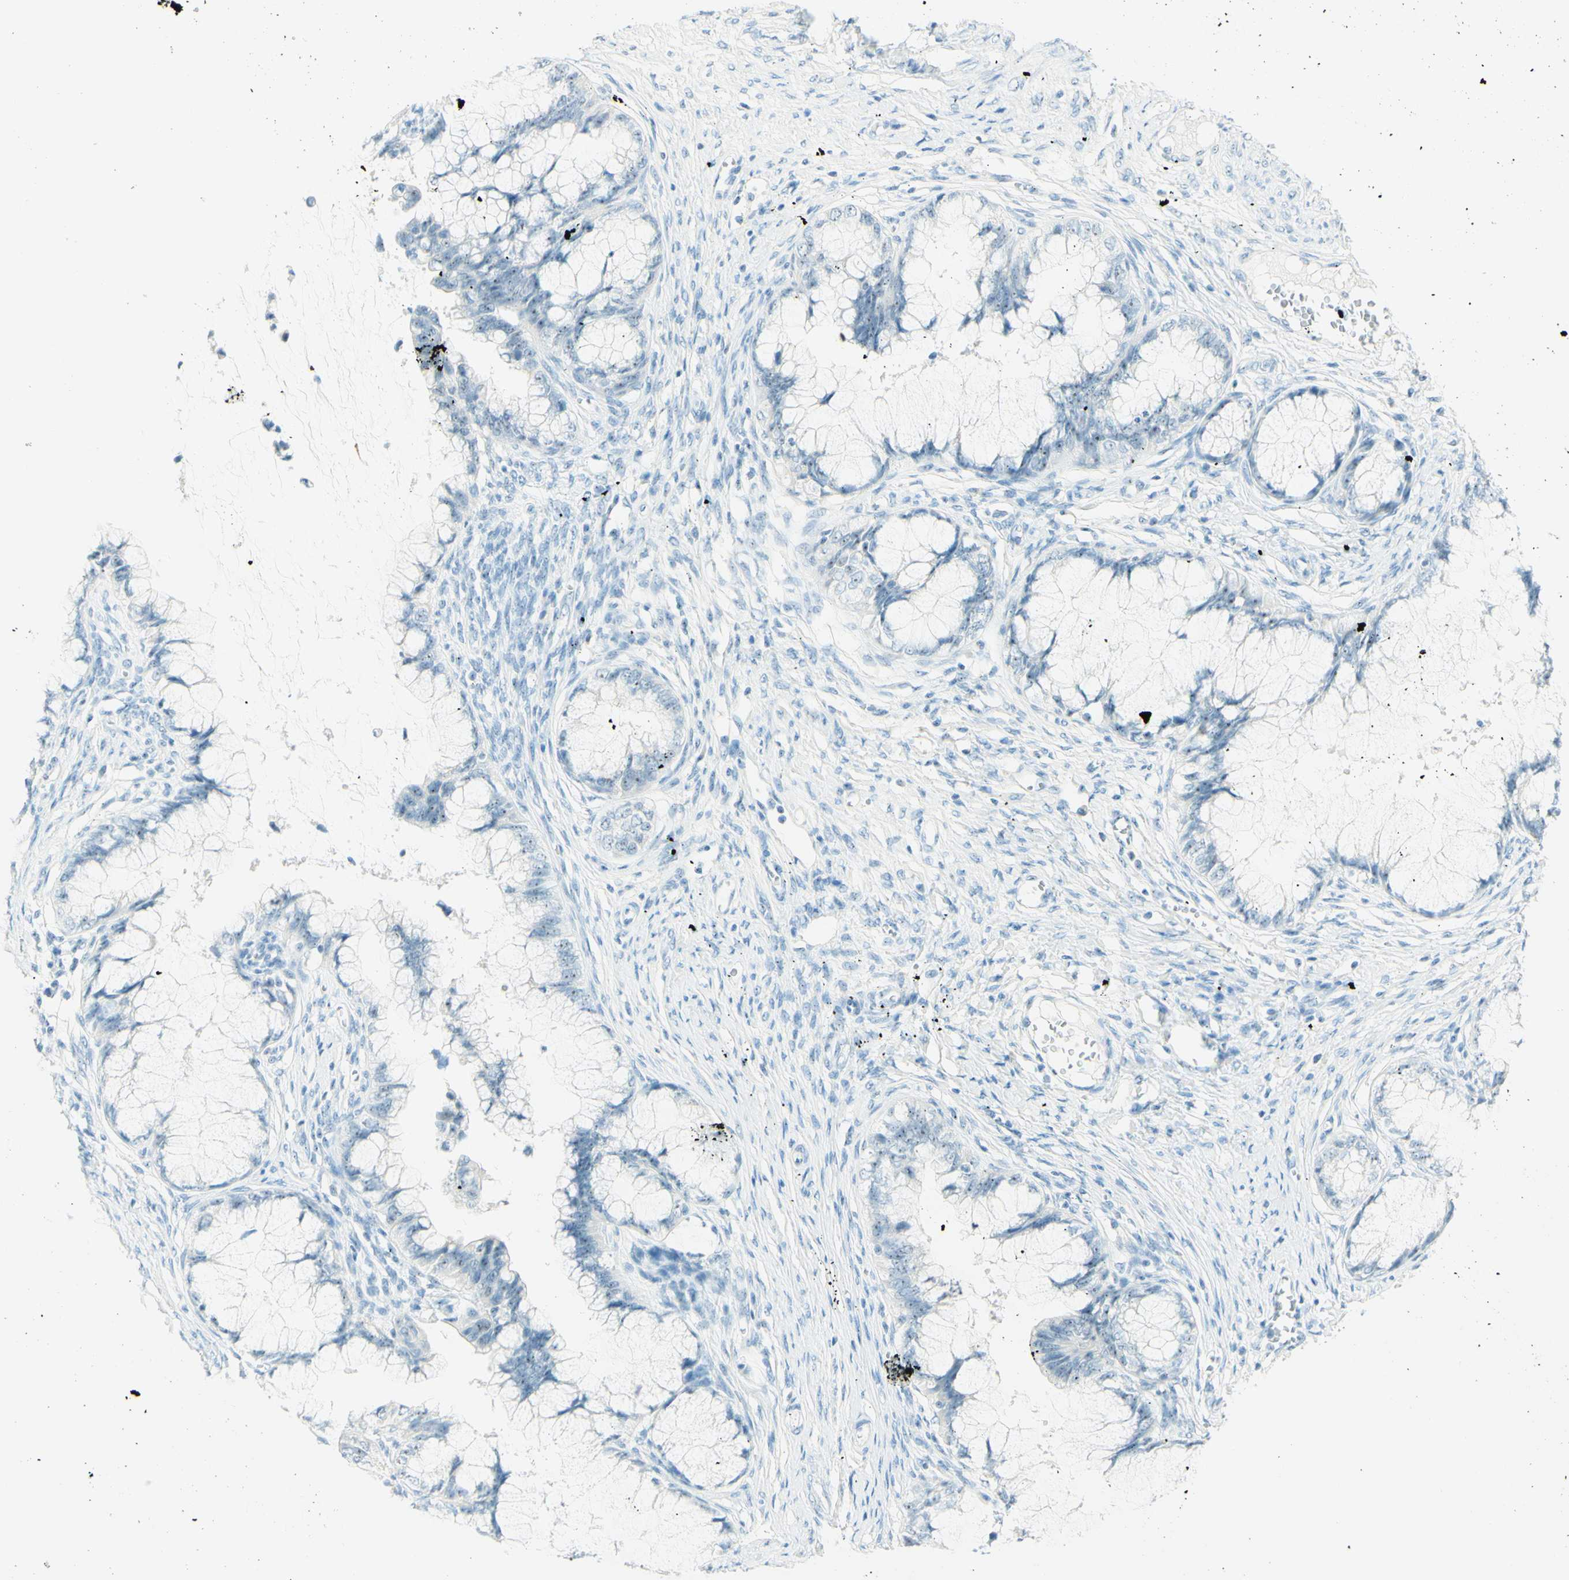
{"staining": {"intensity": "negative", "quantity": "none", "location": "none"}, "tissue": "cervical cancer", "cell_type": "Tumor cells", "image_type": "cancer", "snomed": [{"axis": "morphology", "description": "Adenocarcinoma, NOS"}, {"axis": "topography", "description": "Cervix"}], "caption": "This micrograph is of cervical cancer stained with immunohistochemistry to label a protein in brown with the nuclei are counter-stained blue. There is no expression in tumor cells. Nuclei are stained in blue.", "gene": "FMR1NB", "patient": {"sex": "female", "age": 44}}